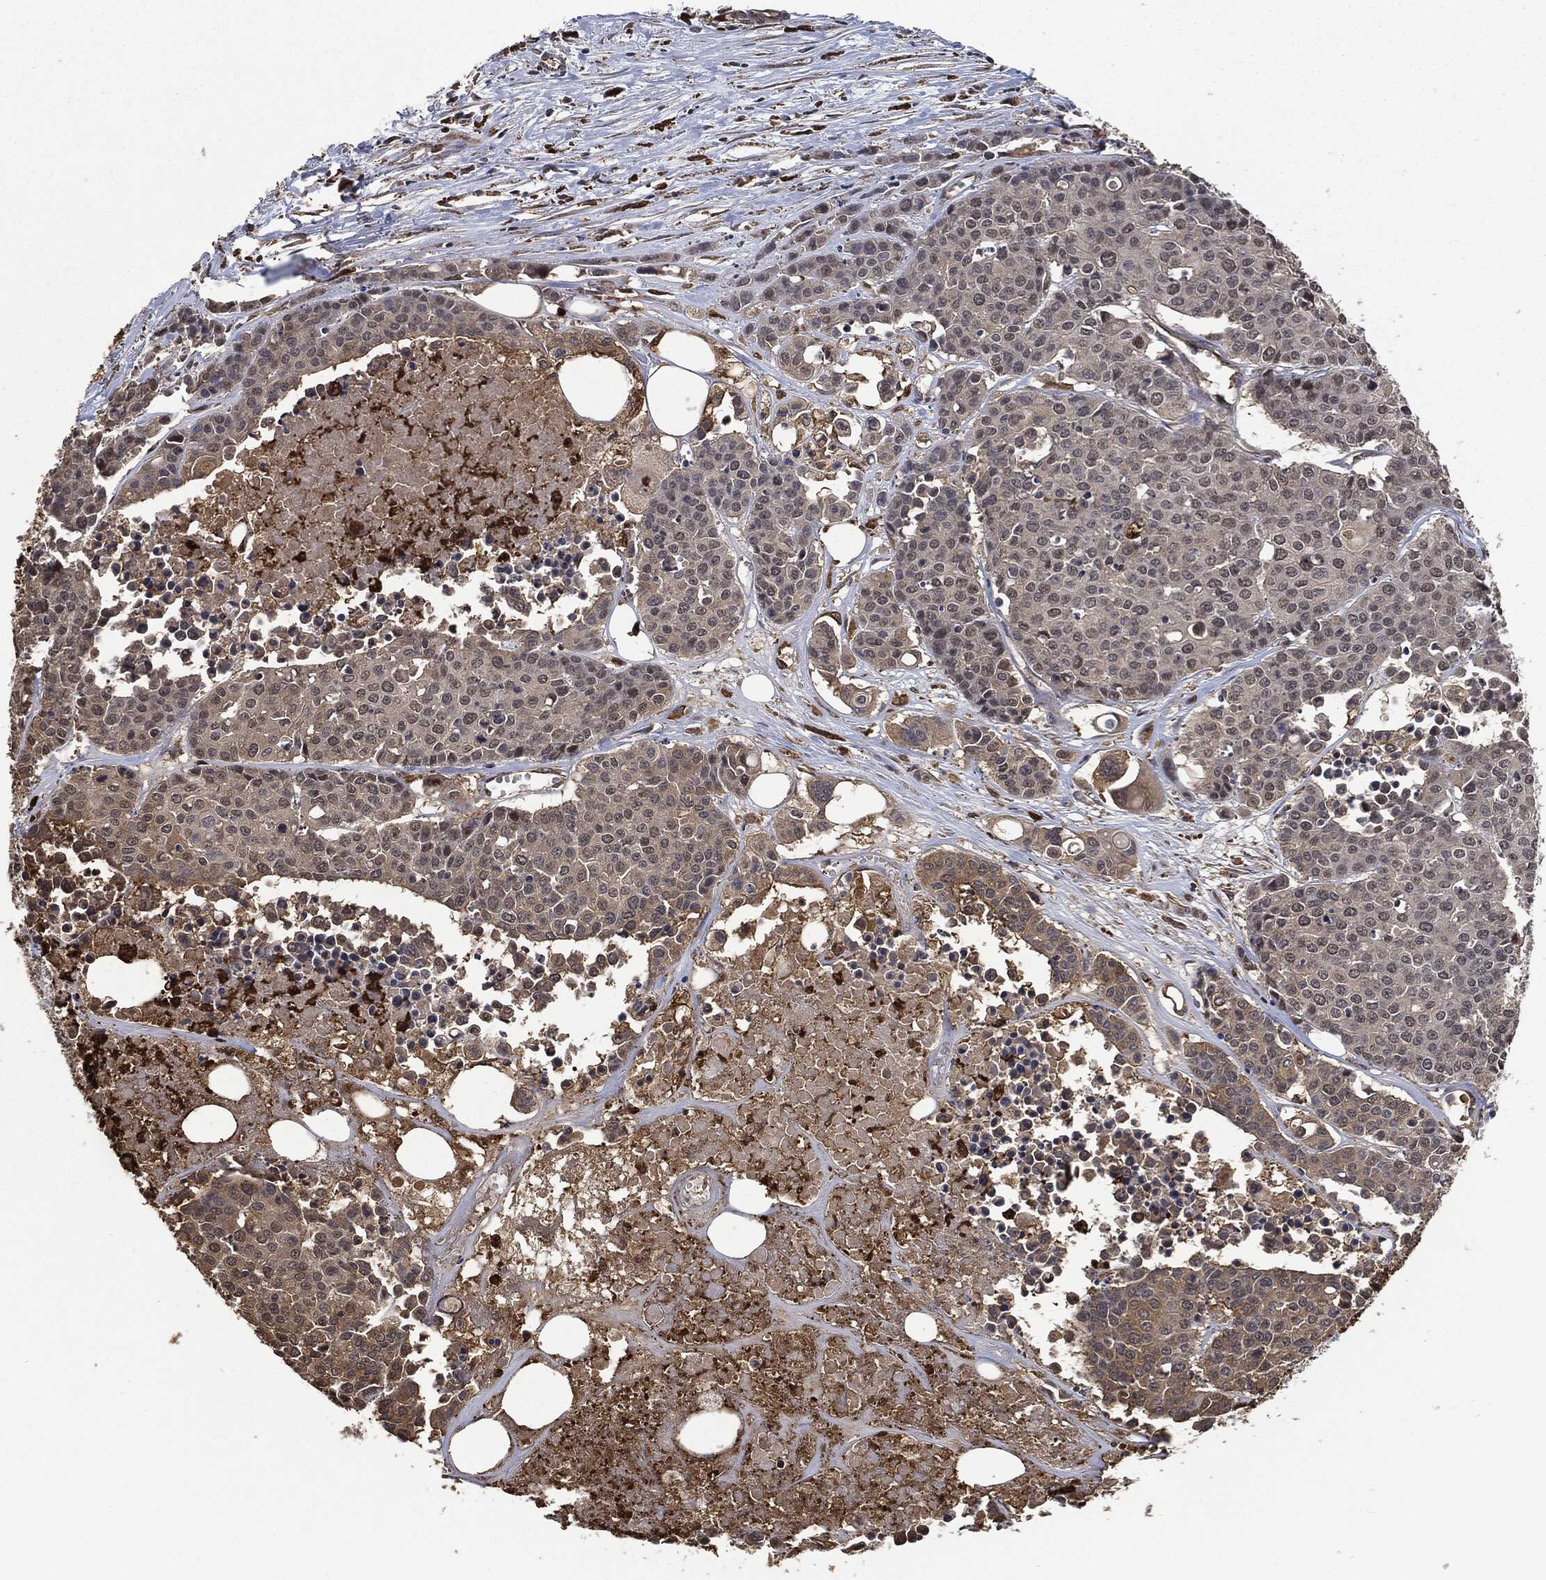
{"staining": {"intensity": "negative", "quantity": "none", "location": "none"}, "tissue": "carcinoid", "cell_type": "Tumor cells", "image_type": "cancer", "snomed": [{"axis": "morphology", "description": "Carcinoid, malignant, NOS"}, {"axis": "topography", "description": "Colon"}], "caption": "This is an IHC photomicrograph of human carcinoid. There is no positivity in tumor cells.", "gene": "S100A9", "patient": {"sex": "male", "age": 81}}